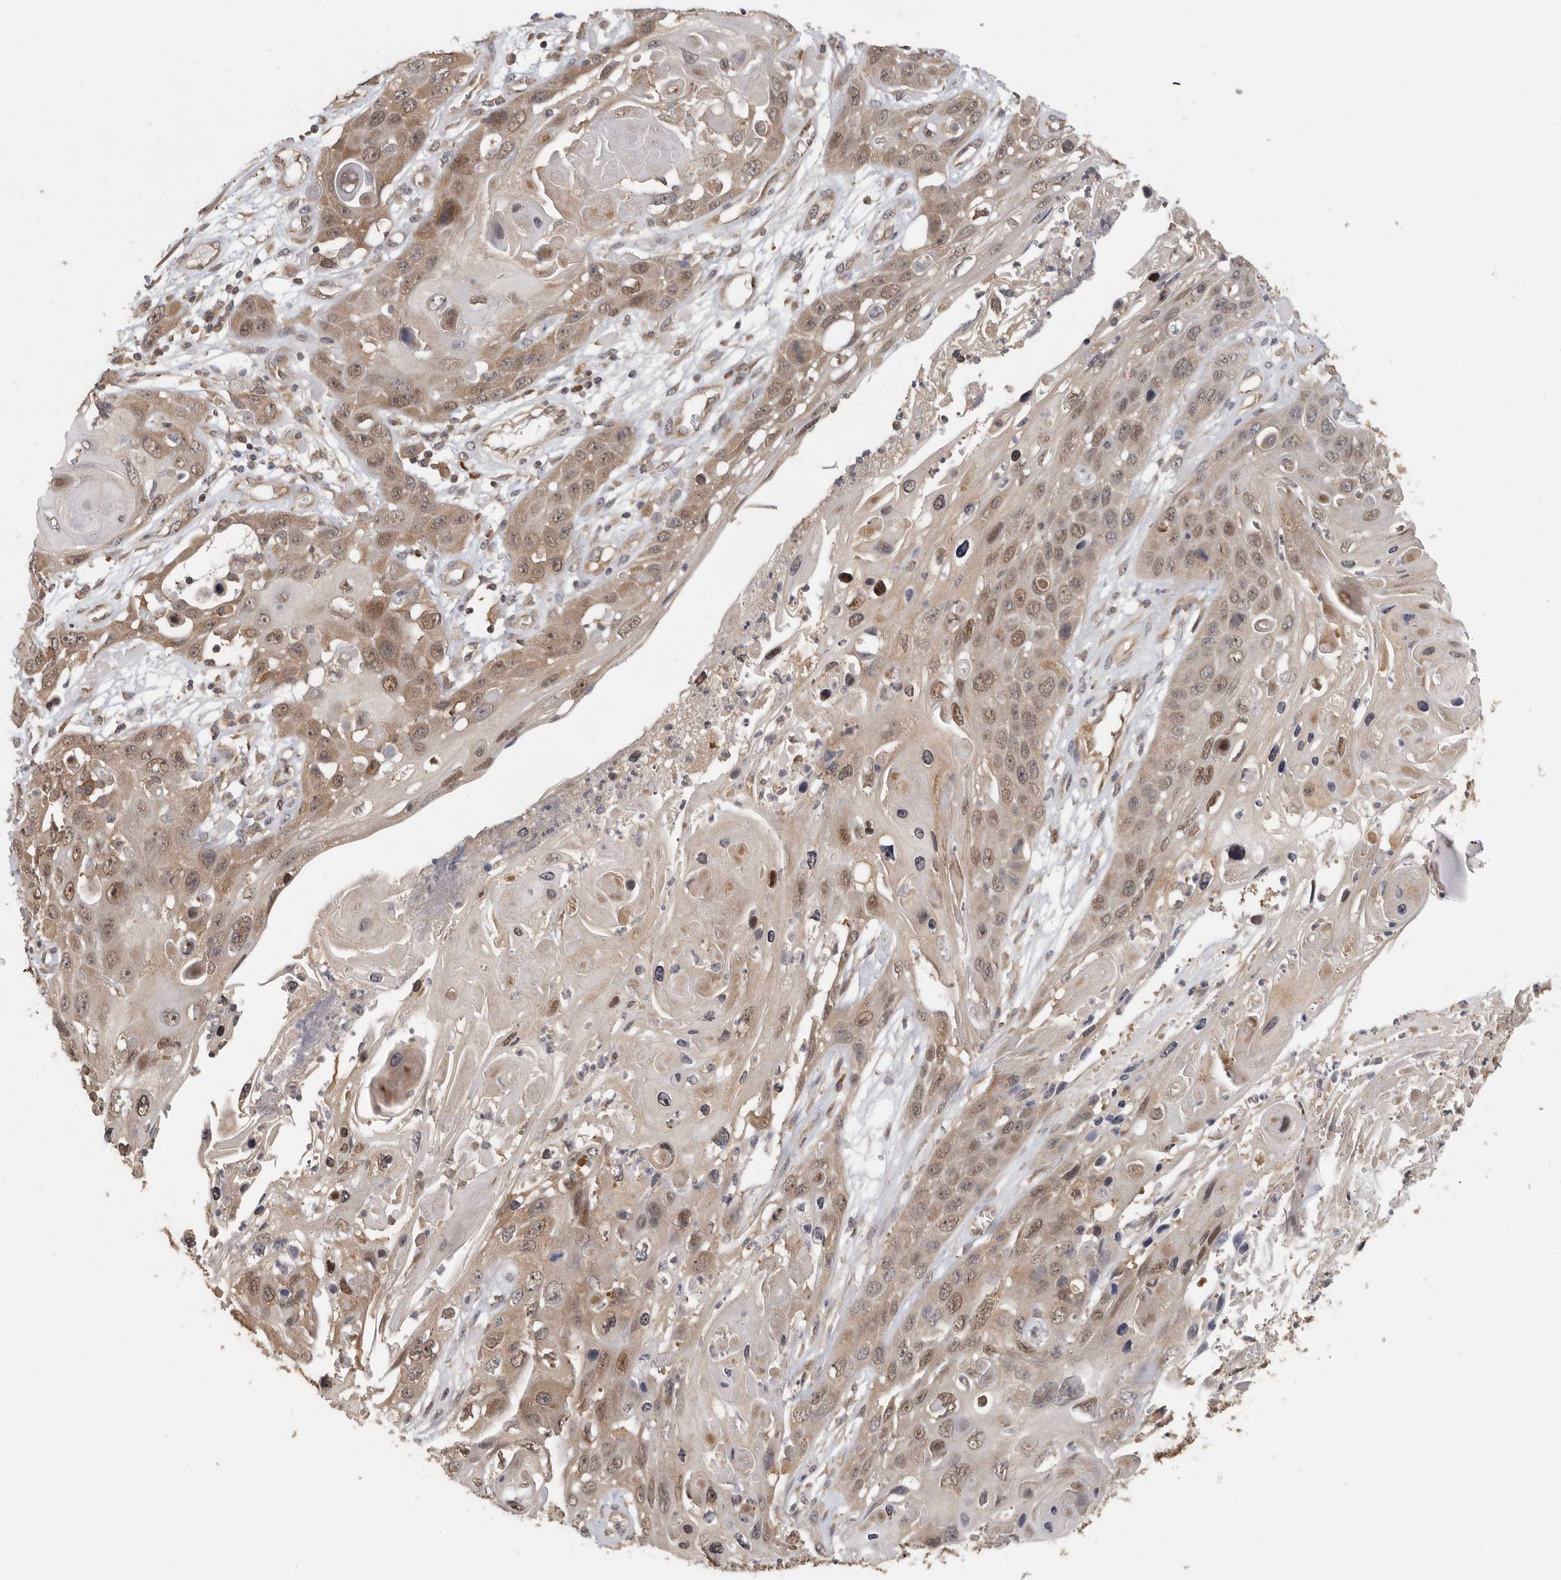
{"staining": {"intensity": "moderate", "quantity": ">75%", "location": "cytoplasmic/membranous,nuclear"}, "tissue": "skin cancer", "cell_type": "Tumor cells", "image_type": "cancer", "snomed": [{"axis": "morphology", "description": "Squamous cell carcinoma, NOS"}, {"axis": "topography", "description": "Skin"}], "caption": "Immunohistochemical staining of skin squamous cell carcinoma exhibits medium levels of moderate cytoplasmic/membranous and nuclear protein expression in approximately >75% of tumor cells.", "gene": "CCT8", "patient": {"sex": "male", "age": 55}}